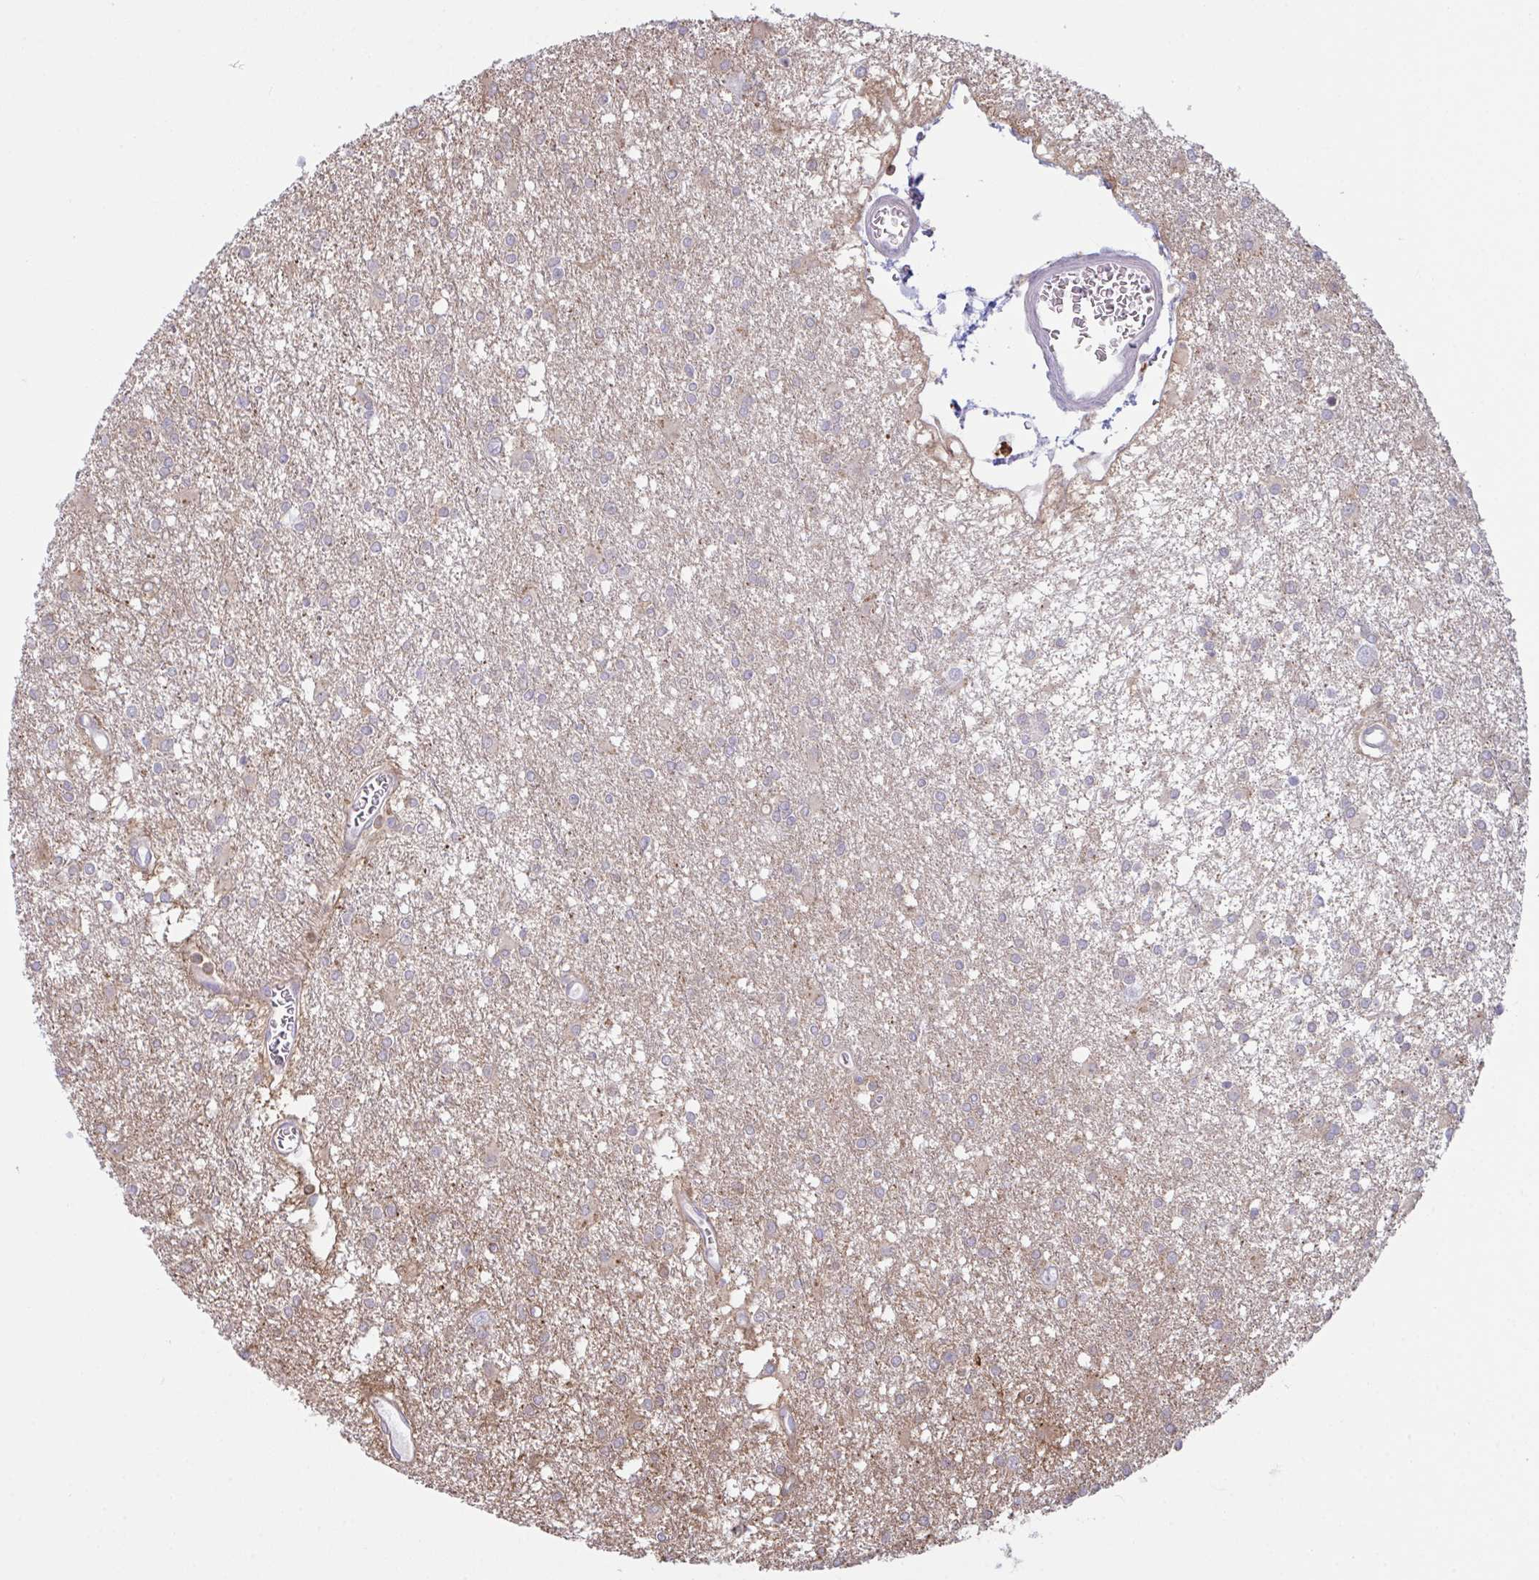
{"staining": {"intensity": "weak", "quantity": "<25%", "location": "cytoplasmic/membranous"}, "tissue": "glioma", "cell_type": "Tumor cells", "image_type": "cancer", "snomed": [{"axis": "morphology", "description": "Glioma, malignant, High grade"}, {"axis": "topography", "description": "Brain"}], "caption": "DAB immunohistochemical staining of human glioma shows no significant staining in tumor cells.", "gene": "TSC22D3", "patient": {"sex": "male", "age": 48}}